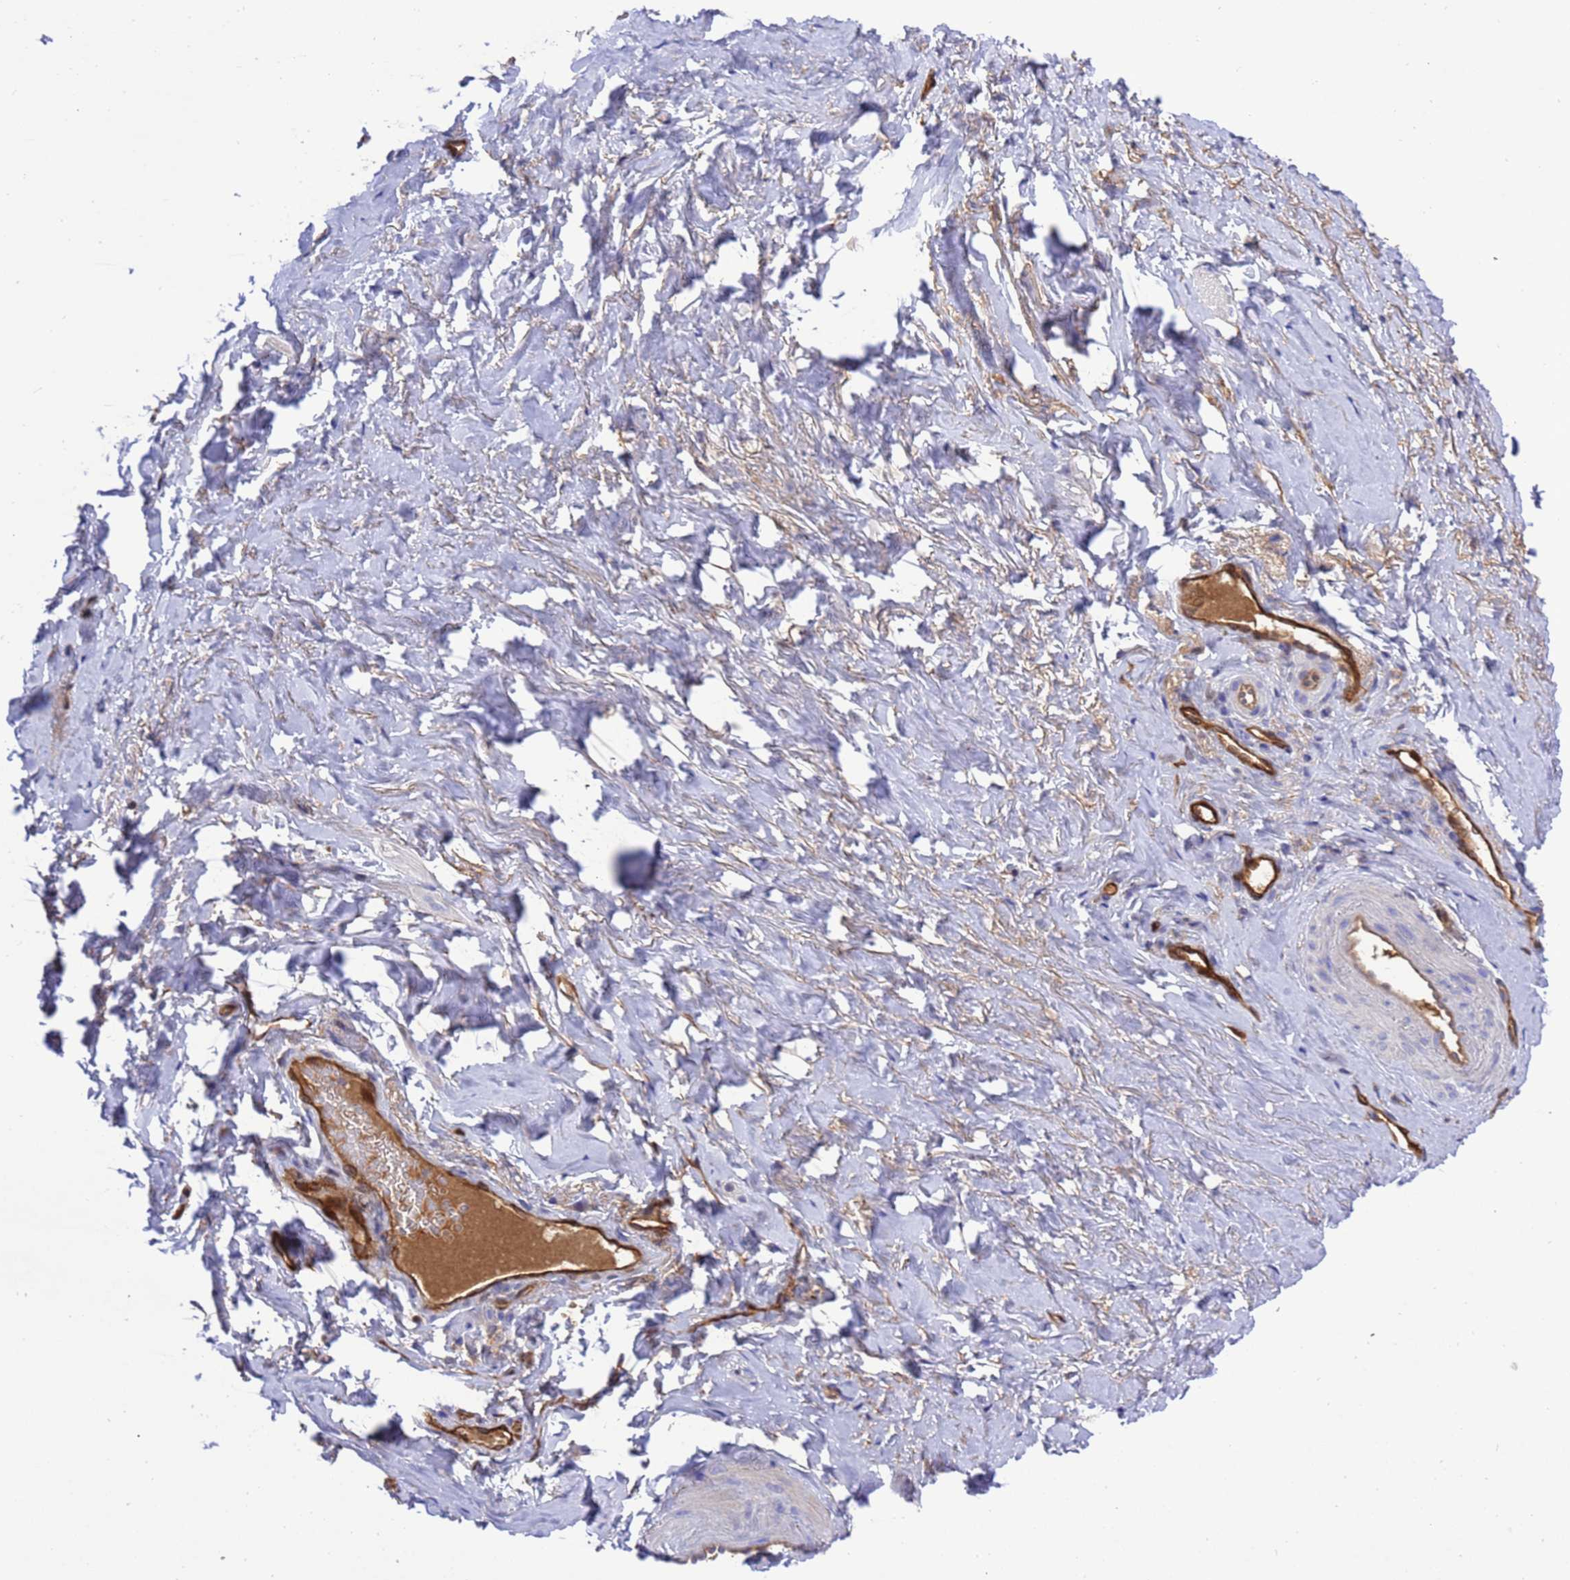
{"staining": {"intensity": "negative", "quantity": "none", "location": "none"}, "tissue": "smooth muscle", "cell_type": "Smooth muscle cells", "image_type": "normal", "snomed": [{"axis": "morphology", "description": "Normal tissue, NOS"}, {"axis": "topography", "description": "Smooth muscle"}, {"axis": "topography", "description": "Peripheral nerve tissue"}], "caption": "Normal smooth muscle was stained to show a protein in brown. There is no significant expression in smooth muscle cells. Brightfield microscopy of immunohistochemistry (IHC) stained with DAB (brown) and hematoxylin (blue), captured at high magnification.", "gene": "FOXRED1", "patient": {"sex": "male", "age": 69}}